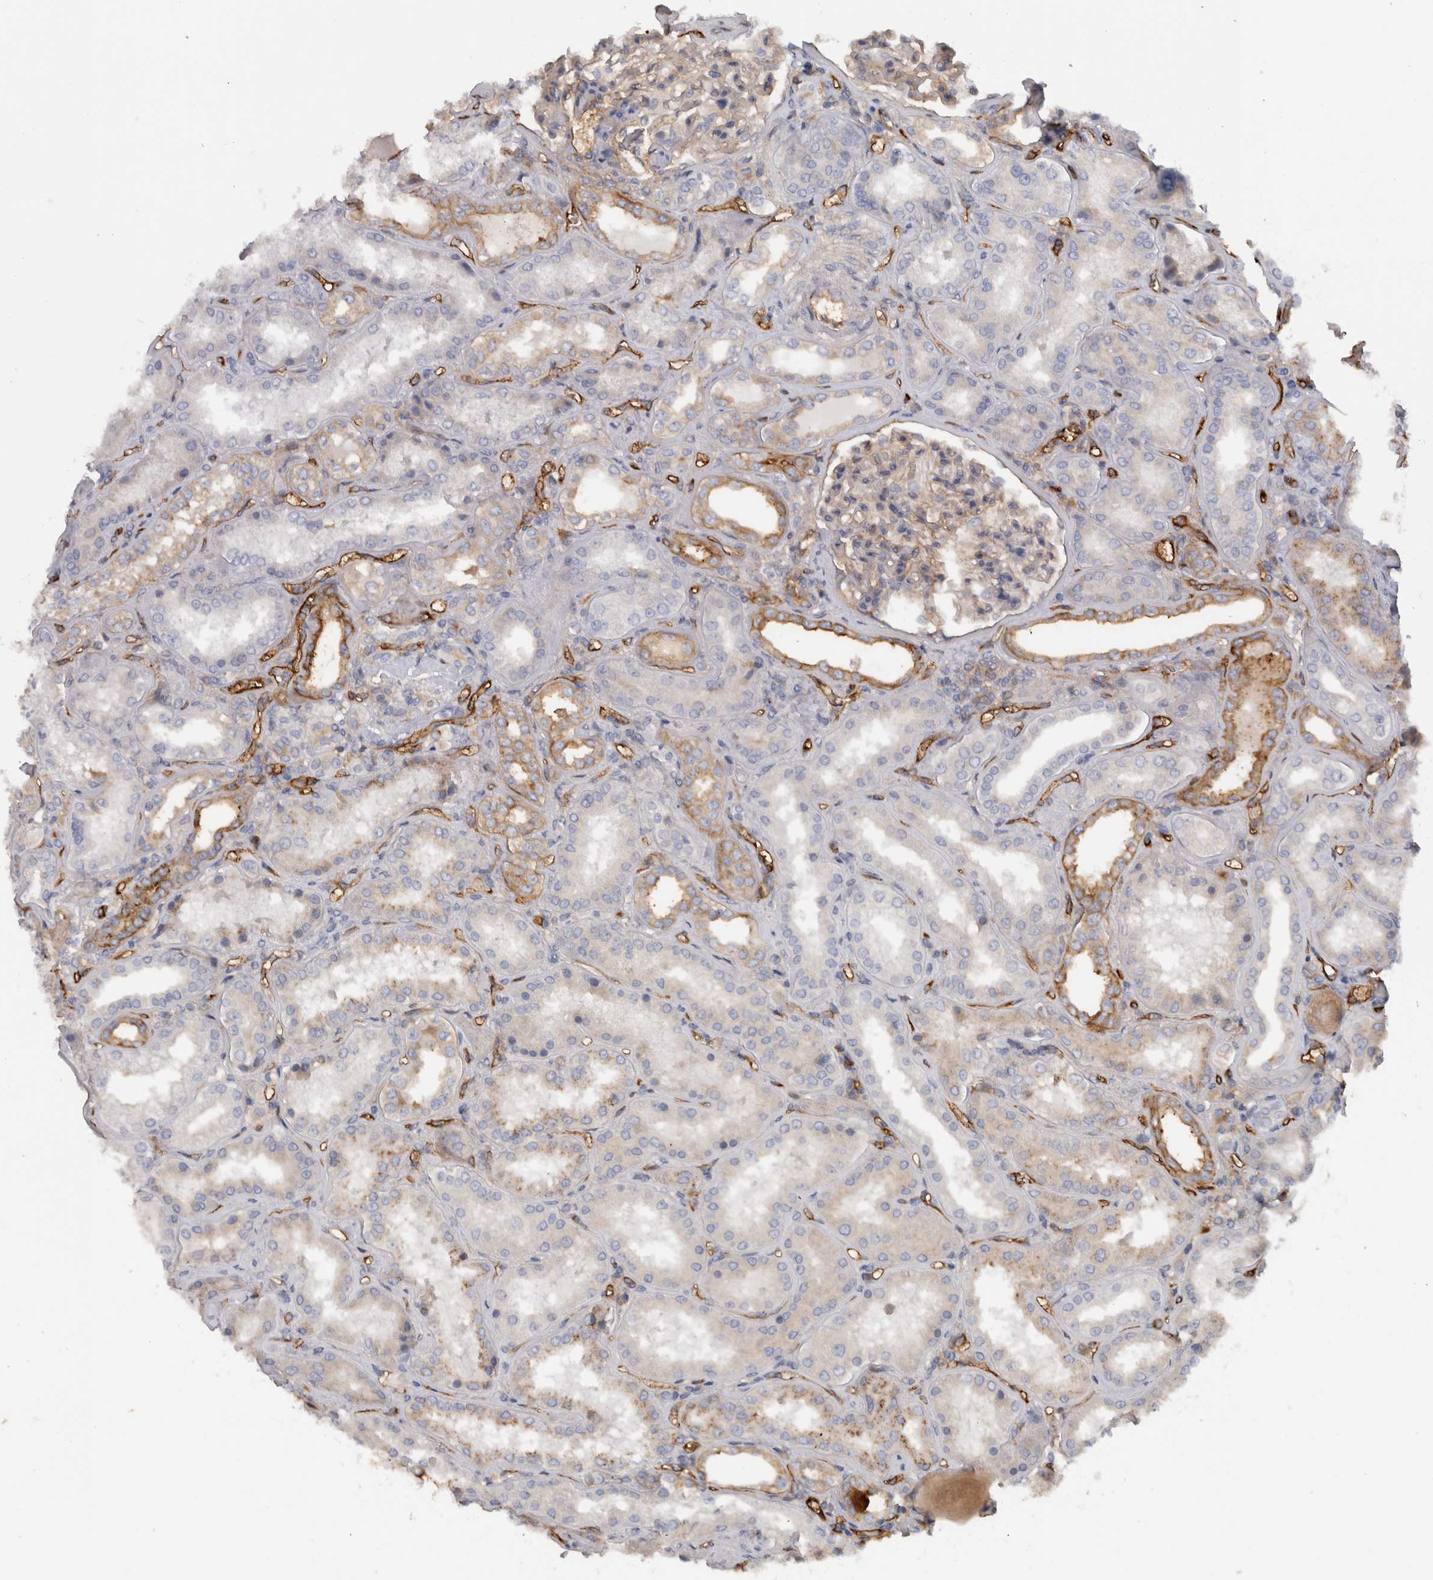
{"staining": {"intensity": "weak", "quantity": "<25%", "location": "cytoplasmic/membranous"}, "tissue": "kidney", "cell_type": "Cells in glomeruli", "image_type": "normal", "snomed": [{"axis": "morphology", "description": "Normal tissue, NOS"}, {"axis": "topography", "description": "Kidney"}], "caption": "Cells in glomeruli show no significant protein expression in normal kidney.", "gene": "CD59", "patient": {"sex": "female", "age": 56}}